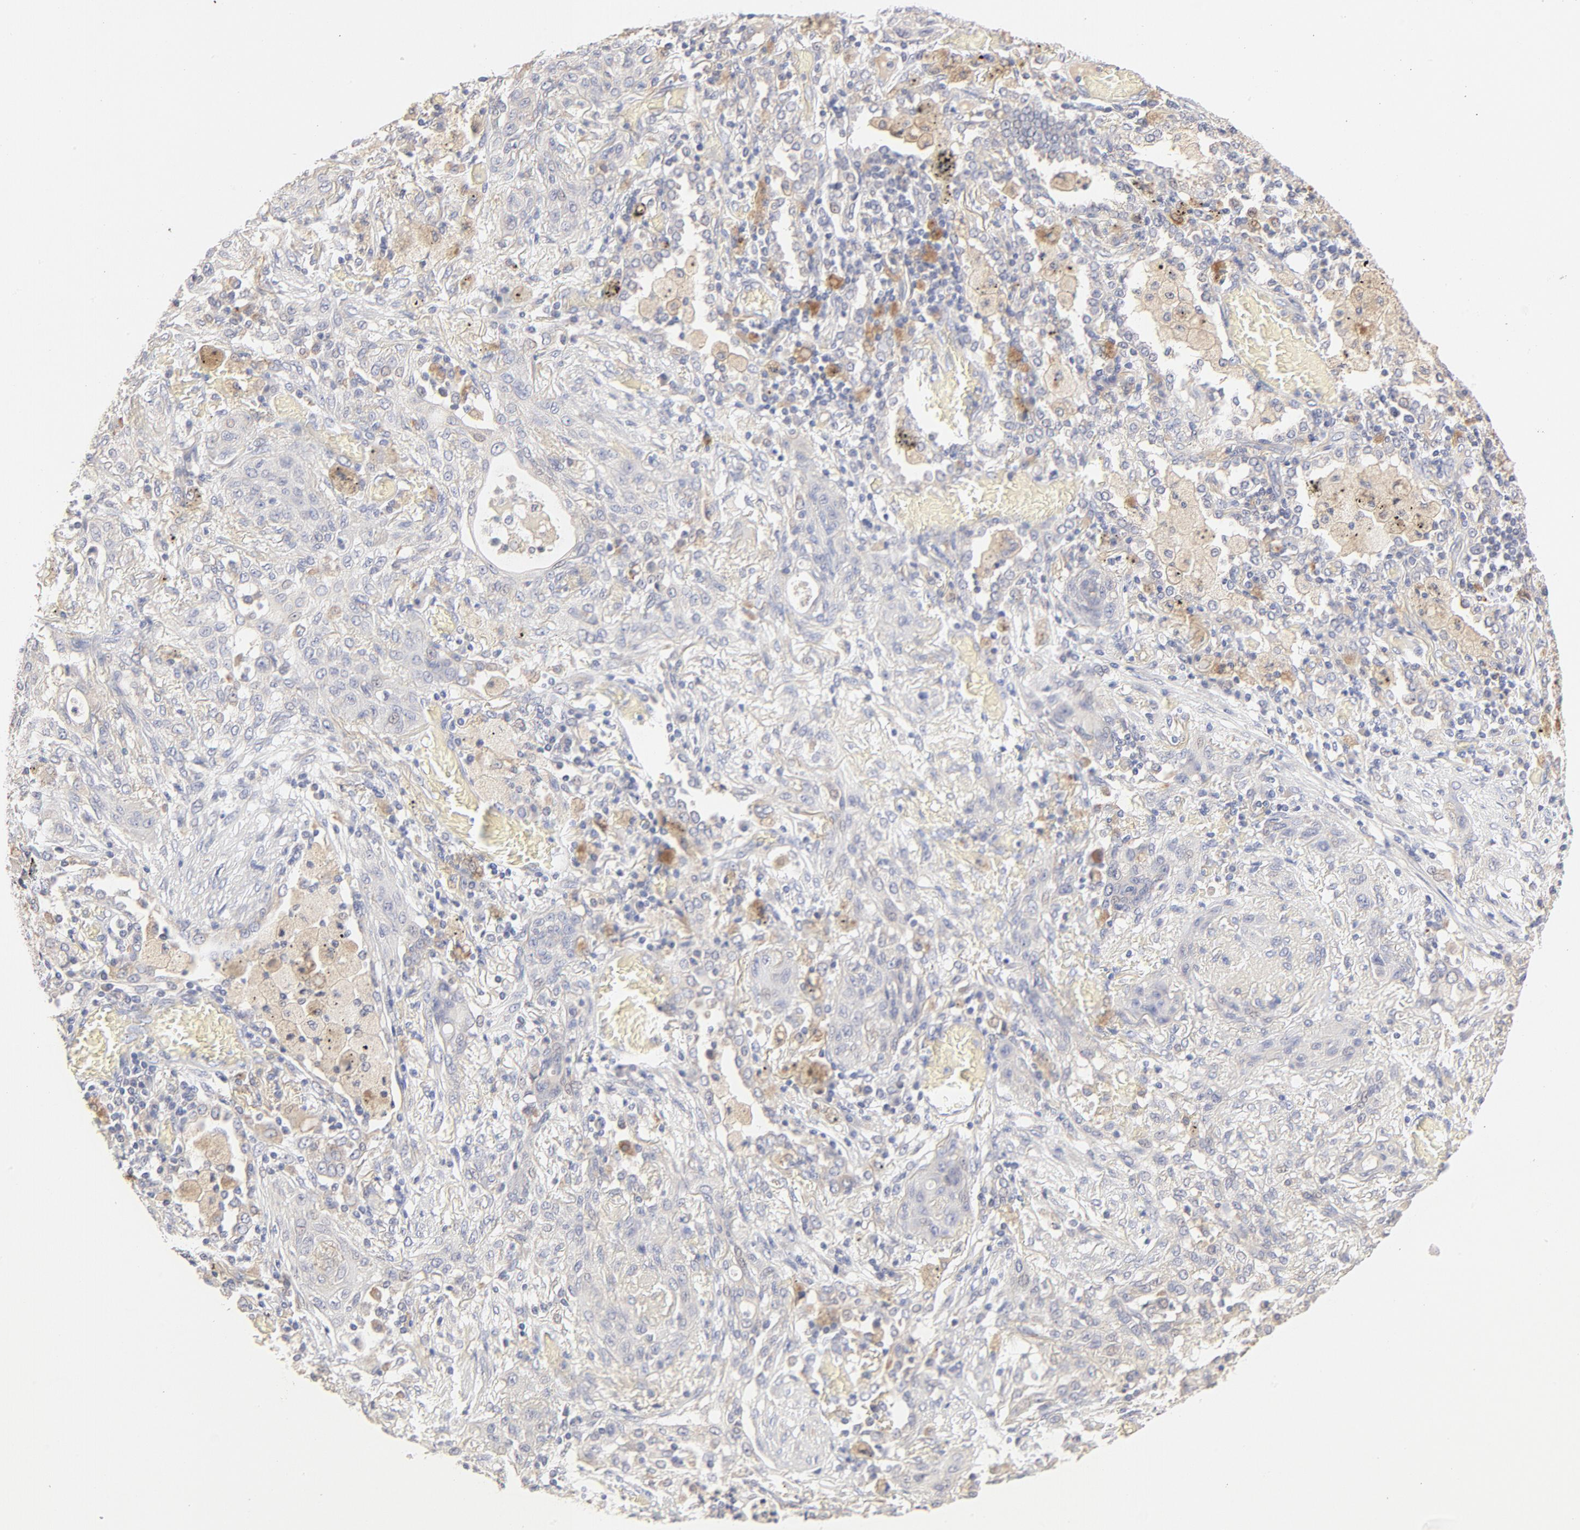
{"staining": {"intensity": "negative", "quantity": "none", "location": "none"}, "tissue": "lung cancer", "cell_type": "Tumor cells", "image_type": "cancer", "snomed": [{"axis": "morphology", "description": "Squamous cell carcinoma, NOS"}, {"axis": "topography", "description": "Lung"}], "caption": "DAB immunohistochemical staining of human squamous cell carcinoma (lung) shows no significant positivity in tumor cells.", "gene": "MTERF2", "patient": {"sex": "female", "age": 47}}